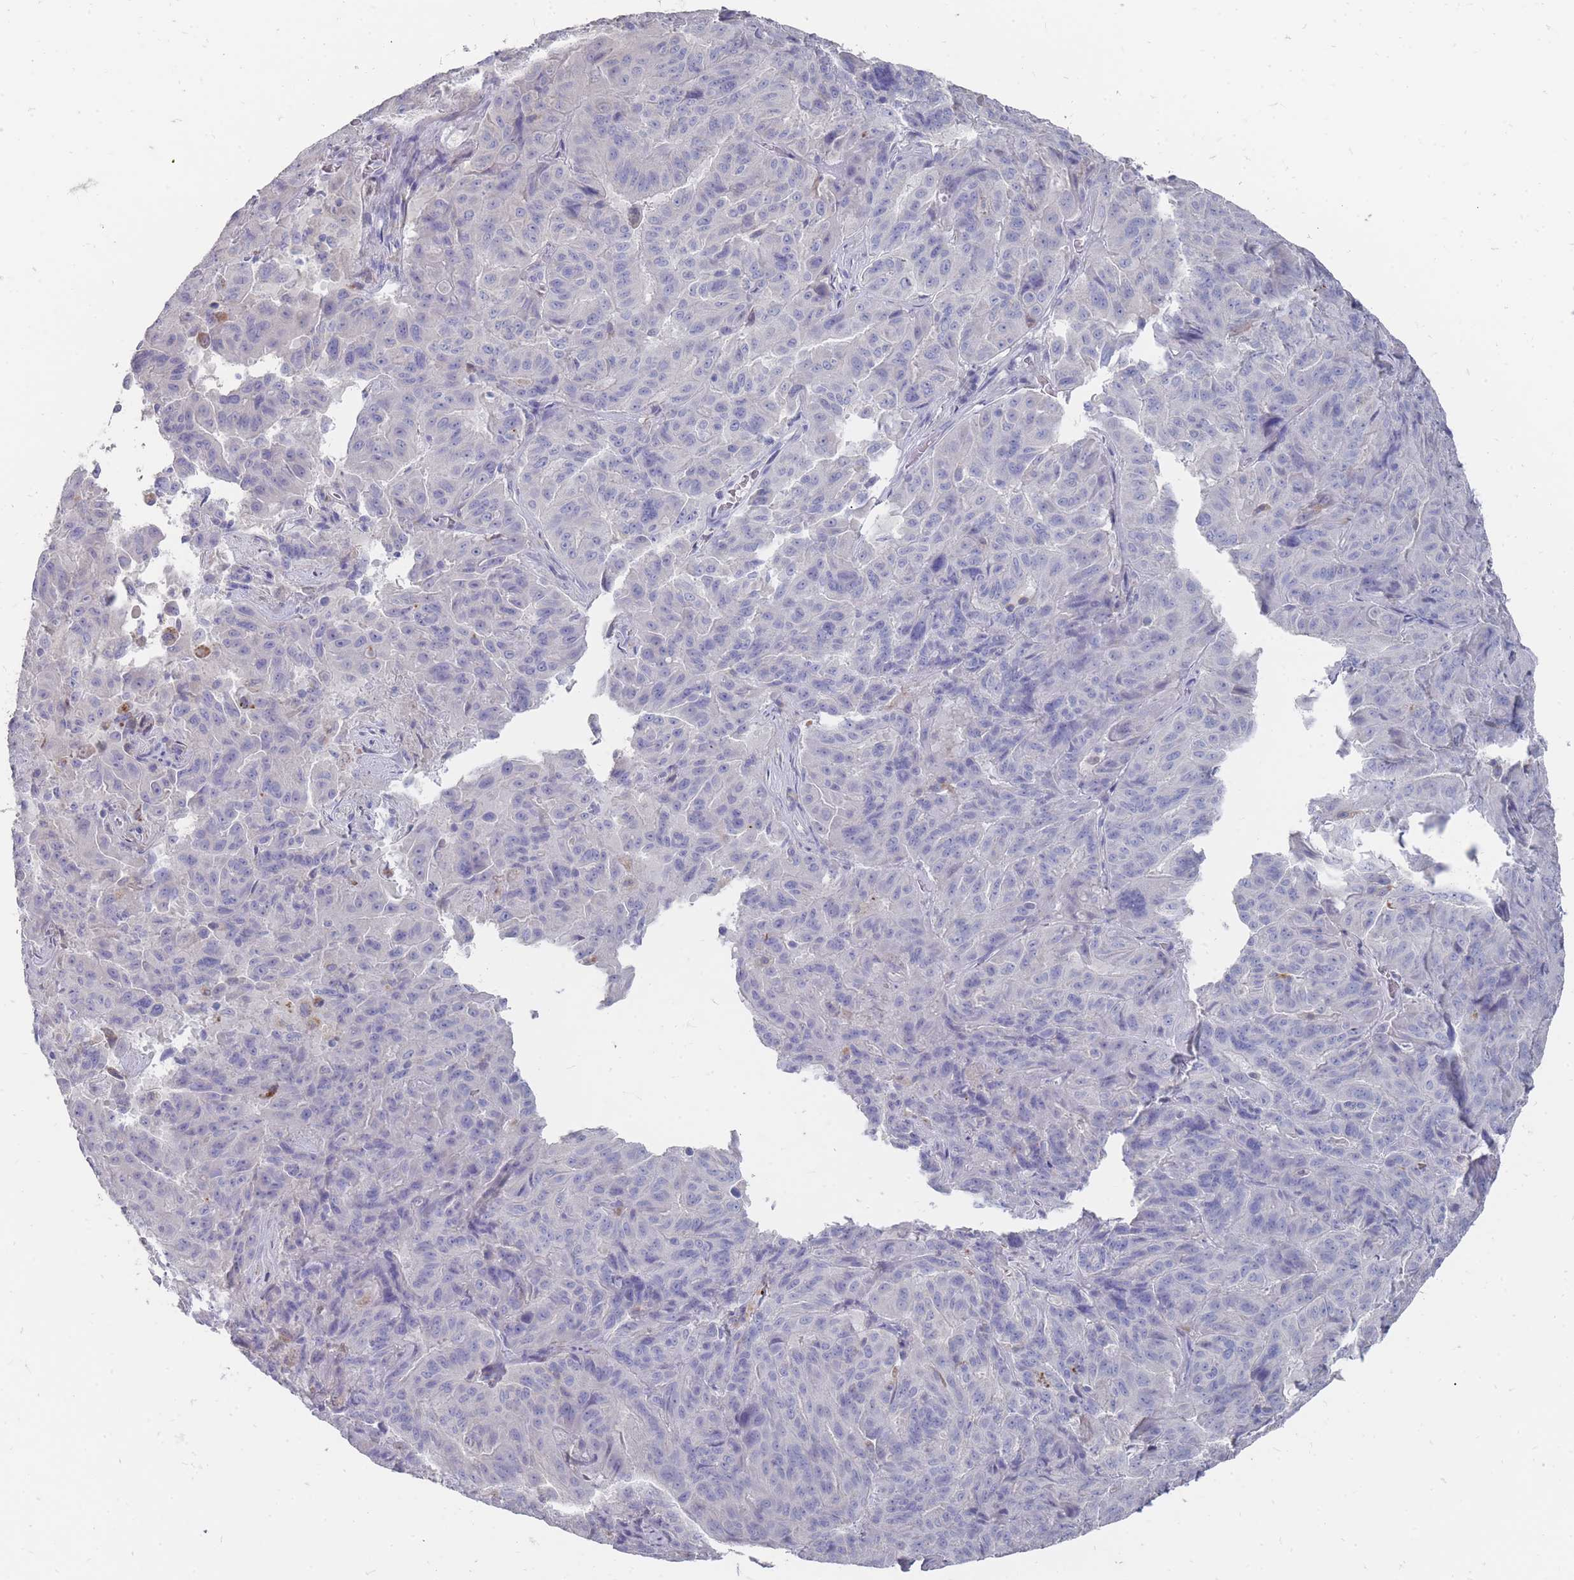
{"staining": {"intensity": "negative", "quantity": "none", "location": "none"}, "tissue": "pancreatic cancer", "cell_type": "Tumor cells", "image_type": "cancer", "snomed": [{"axis": "morphology", "description": "Adenocarcinoma, NOS"}, {"axis": "topography", "description": "Pancreas"}], "caption": "This is an IHC histopathology image of human pancreatic adenocarcinoma. There is no positivity in tumor cells.", "gene": "OTULINL", "patient": {"sex": "male", "age": 63}}